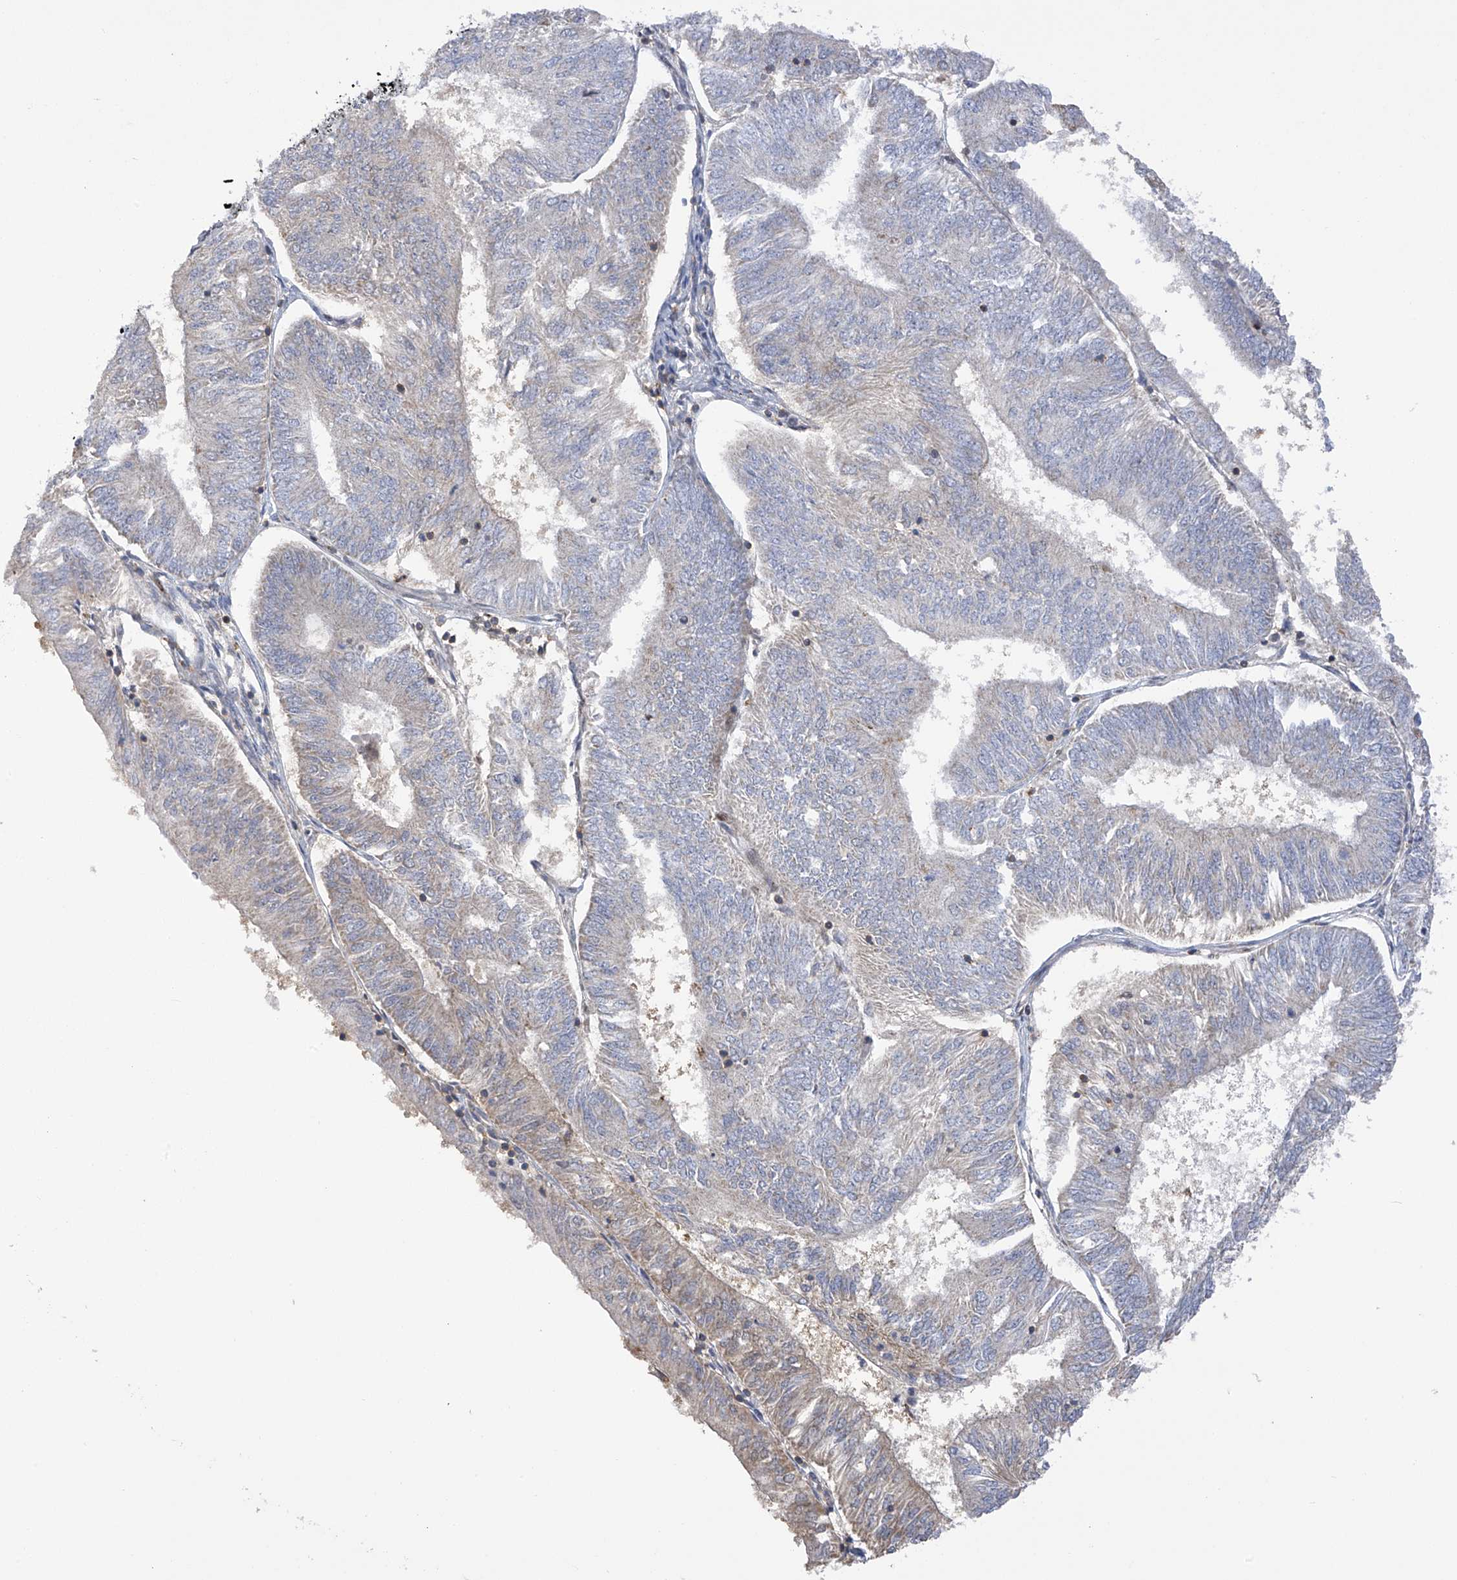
{"staining": {"intensity": "weak", "quantity": "<25%", "location": "cytoplasmic/membranous"}, "tissue": "endometrial cancer", "cell_type": "Tumor cells", "image_type": "cancer", "snomed": [{"axis": "morphology", "description": "Adenocarcinoma, NOS"}, {"axis": "topography", "description": "Endometrium"}], "caption": "Immunohistochemistry (IHC) histopathology image of neoplastic tissue: endometrial adenocarcinoma stained with DAB (3,3'-diaminobenzidine) displays no significant protein expression in tumor cells.", "gene": "SLCO4A1", "patient": {"sex": "female", "age": 58}}